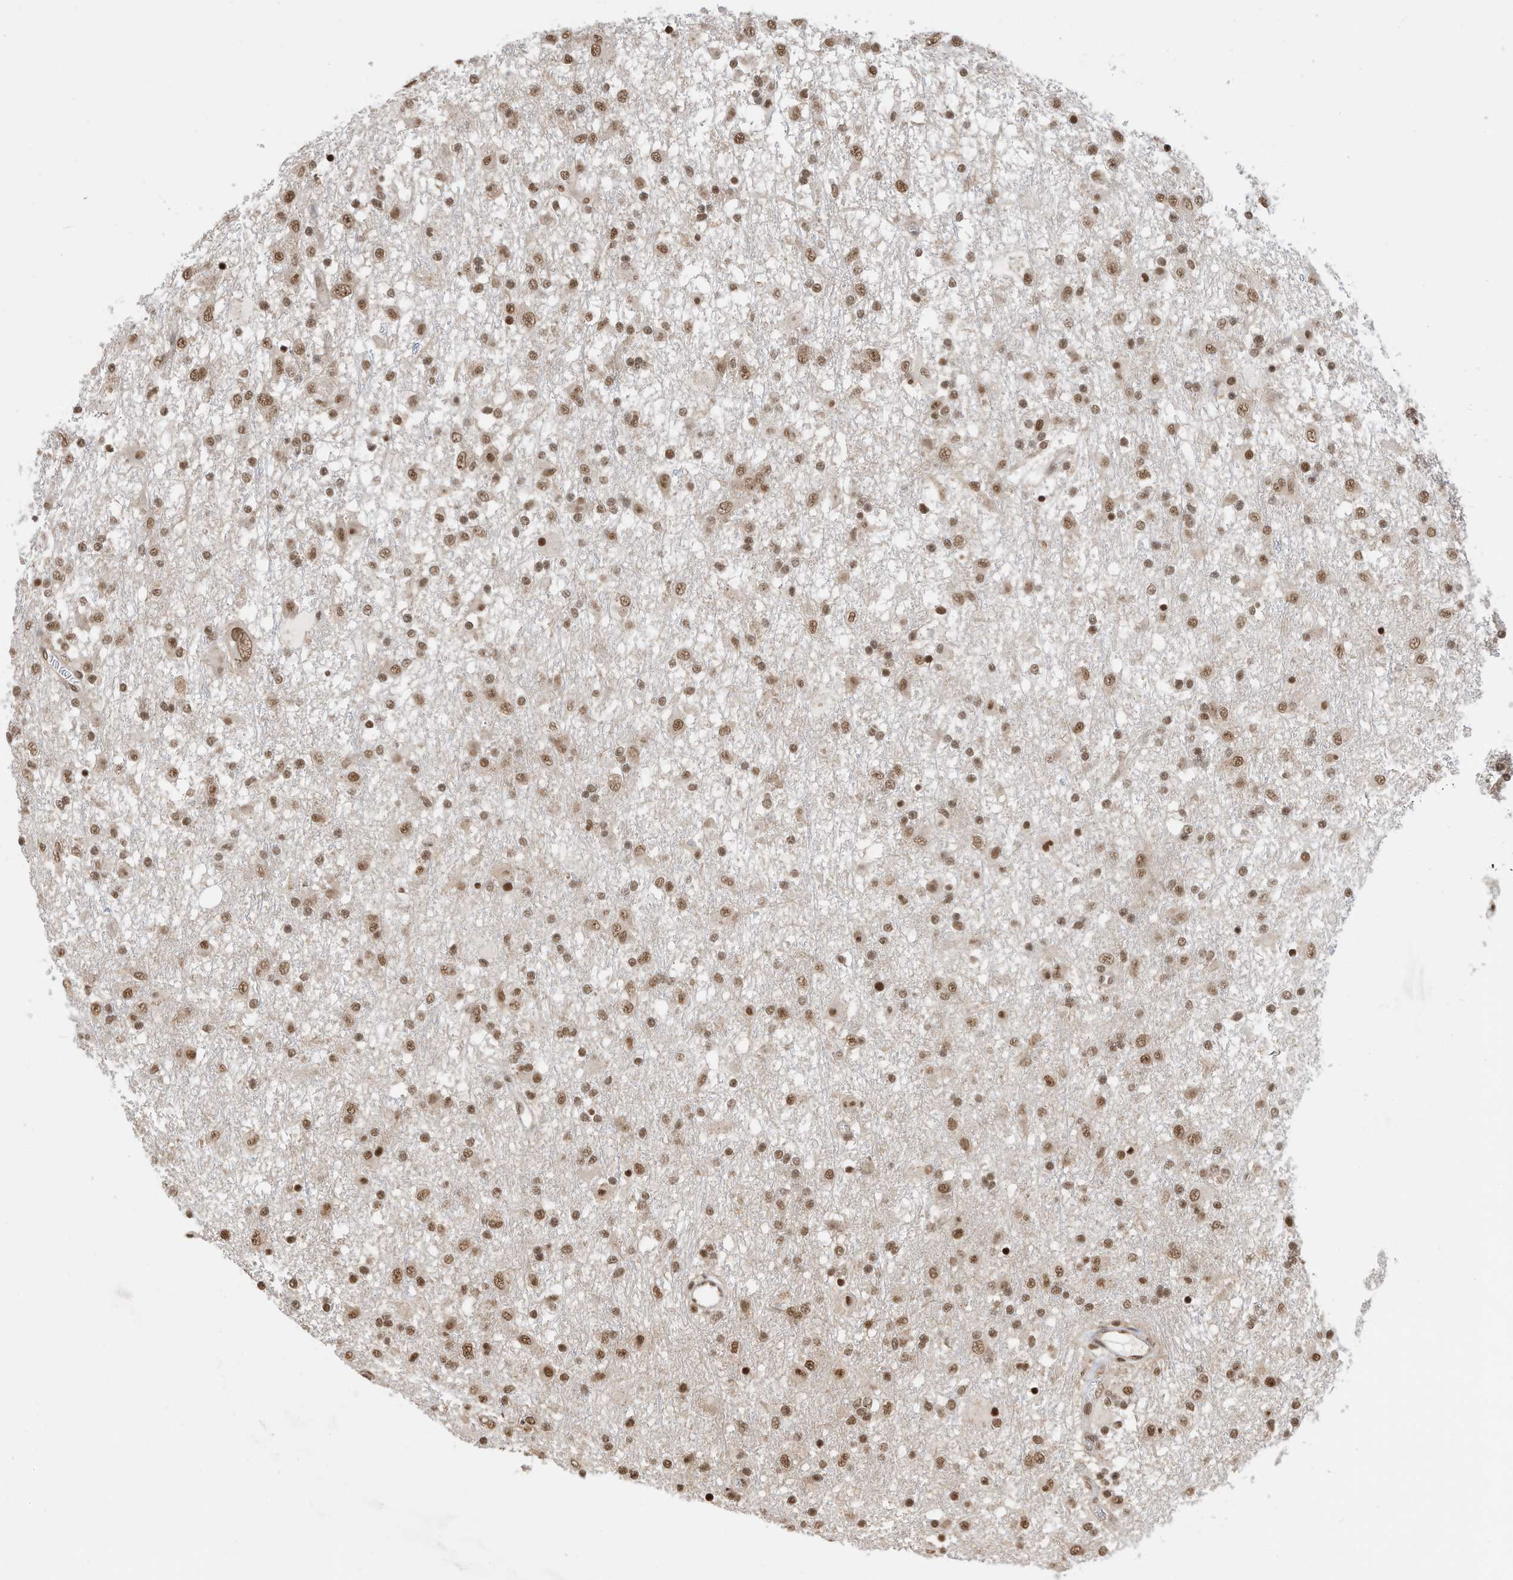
{"staining": {"intensity": "moderate", "quantity": ">75%", "location": "nuclear"}, "tissue": "glioma", "cell_type": "Tumor cells", "image_type": "cancer", "snomed": [{"axis": "morphology", "description": "Glioma, malignant, Low grade"}, {"axis": "topography", "description": "Brain"}], "caption": "Human glioma stained with a protein marker shows moderate staining in tumor cells.", "gene": "ZNF195", "patient": {"sex": "male", "age": 65}}